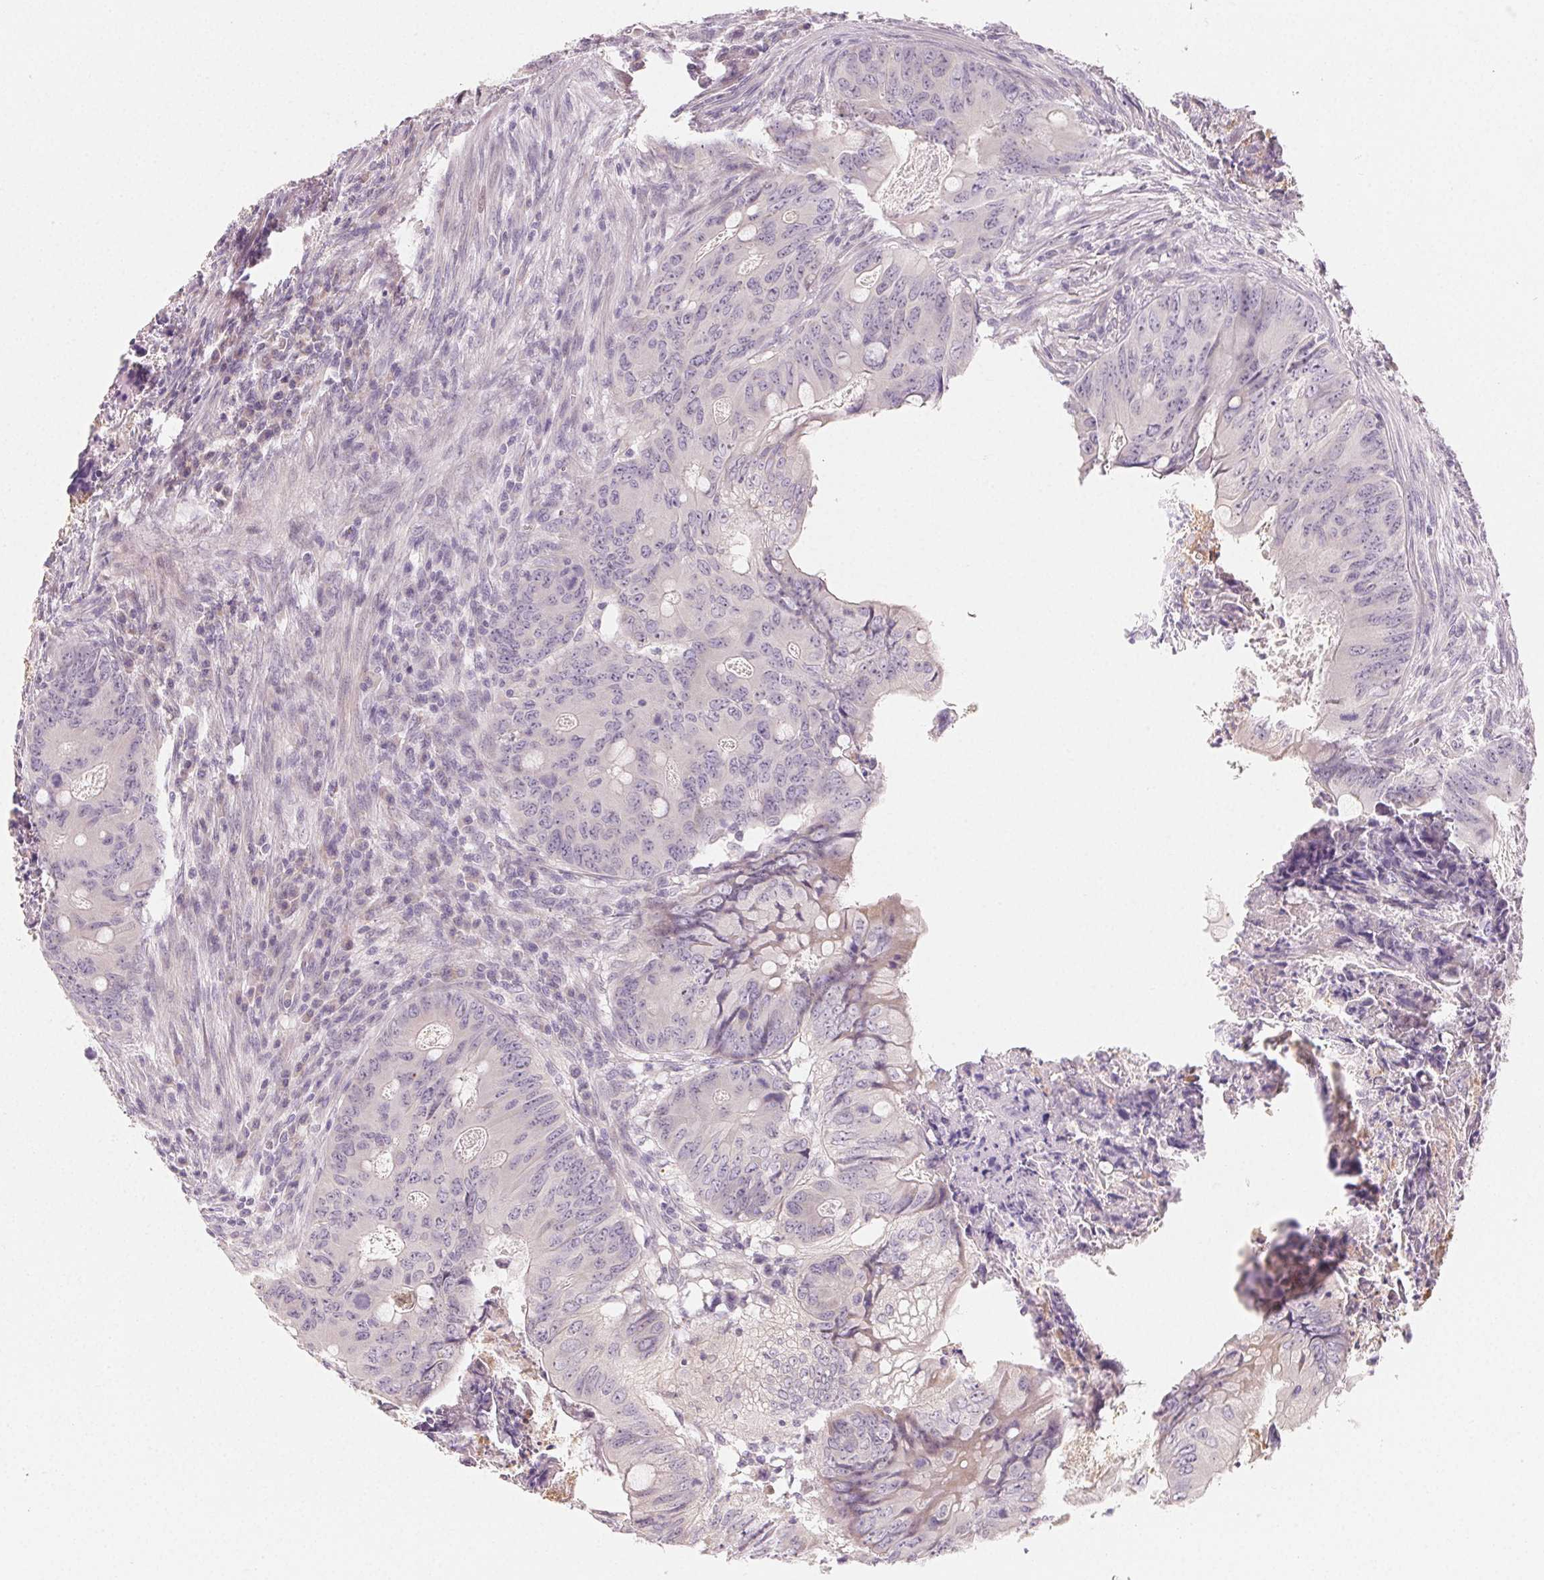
{"staining": {"intensity": "negative", "quantity": "none", "location": "none"}, "tissue": "colorectal cancer", "cell_type": "Tumor cells", "image_type": "cancer", "snomed": [{"axis": "morphology", "description": "Adenocarcinoma, NOS"}, {"axis": "topography", "description": "Colon"}], "caption": "Immunohistochemistry micrograph of neoplastic tissue: human colorectal adenocarcinoma stained with DAB (3,3'-diaminobenzidine) shows no significant protein positivity in tumor cells.", "gene": "MYBL1", "patient": {"sex": "female", "age": 74}}